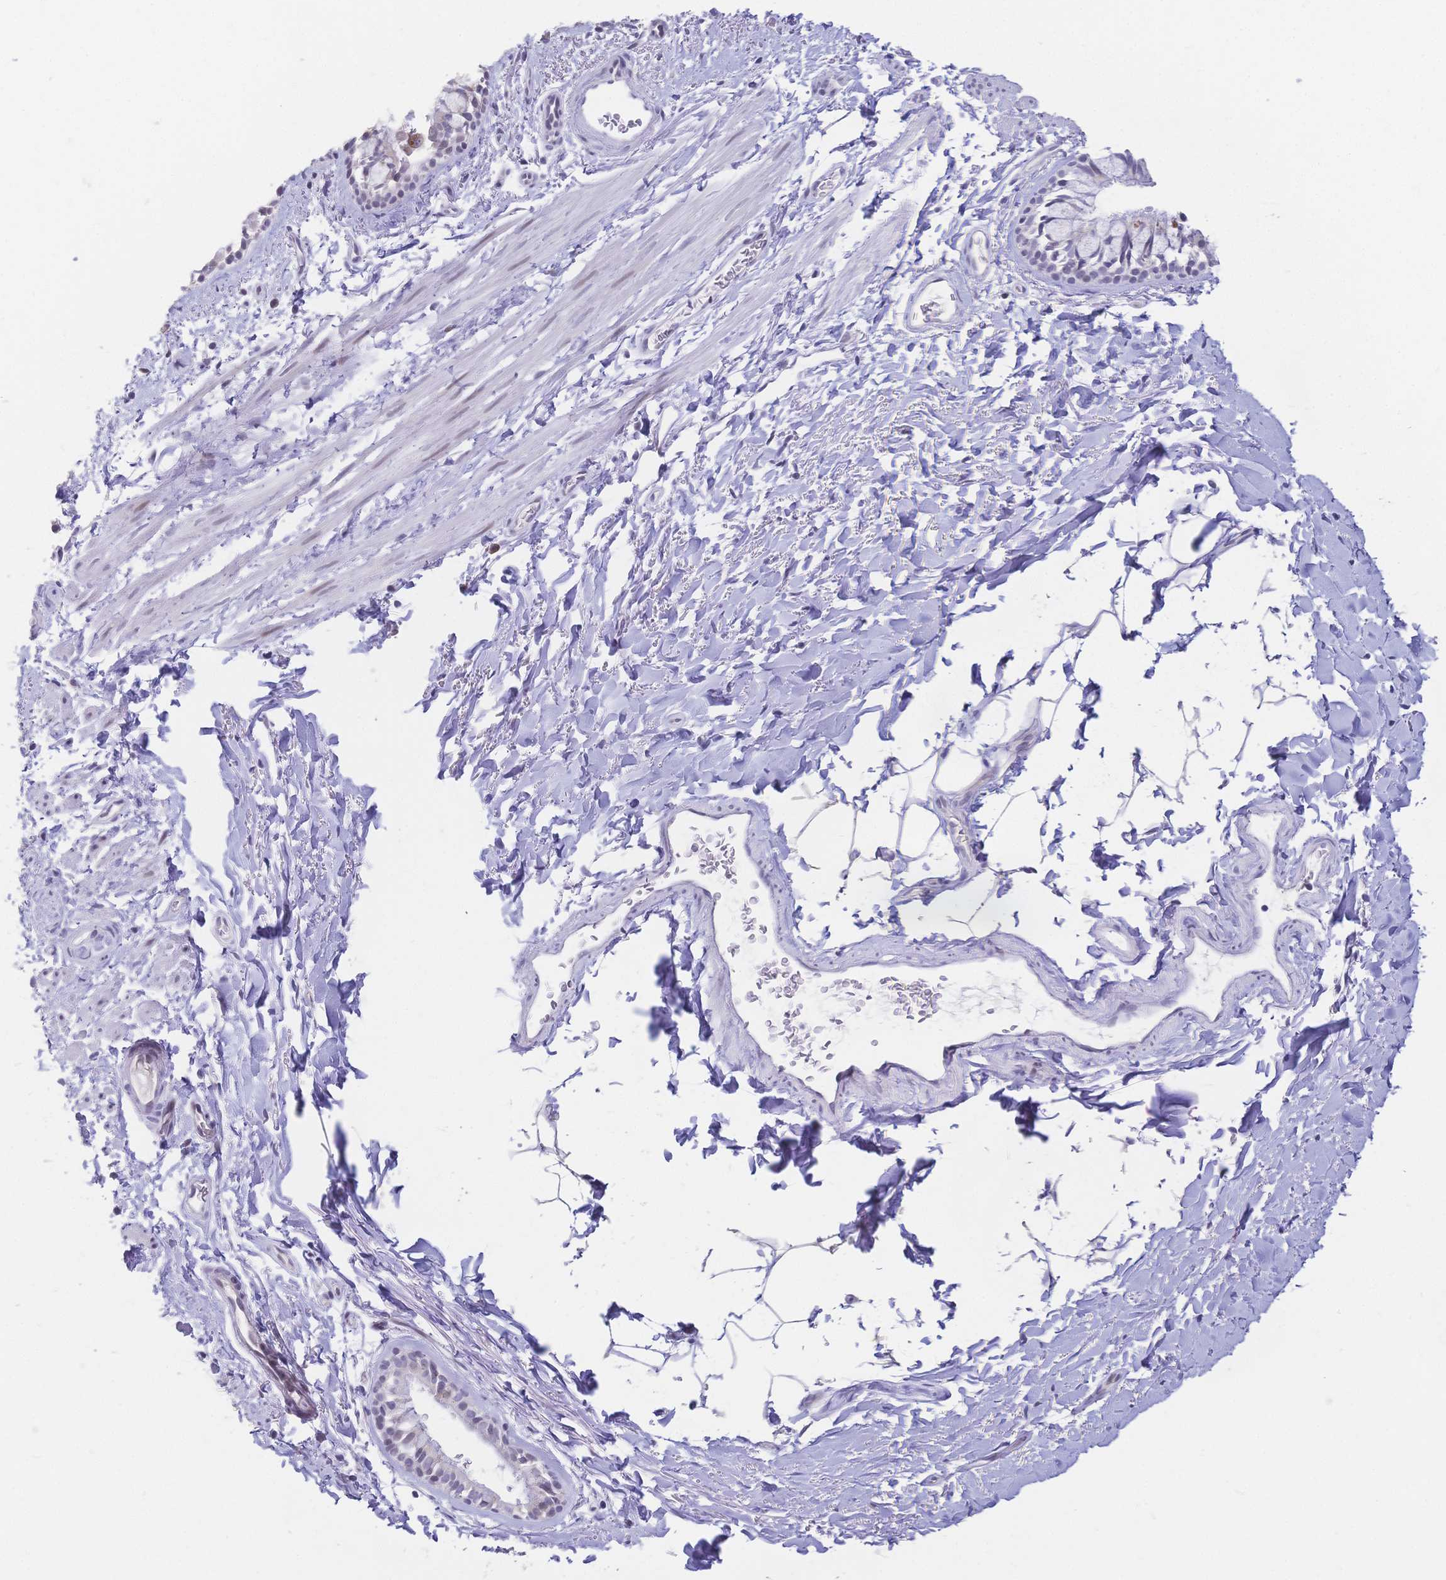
{"staining": {"intensity": "negative", "quantity": "none", "location": "none"}, "tissue": "bronchus", "cell_type": "Respiratory epithelial cells", "image_type": "normal", "snomed": [{"axis": "morphology", "description": "Normal tissue, NOS"}, {"axis": "topography", "description": "Lymph node"}, {"axis": "topography", "description": "Cartilage tissue"}, {"axis": "topography", "description": "Bronchus"}], "caption": "Bronchus stained for a protein using immunohistochemistry (IHC) shows no staining respiratory epithelial cells.", "gene": "CR2", "patient": {"sex": "female", "age": 70}}